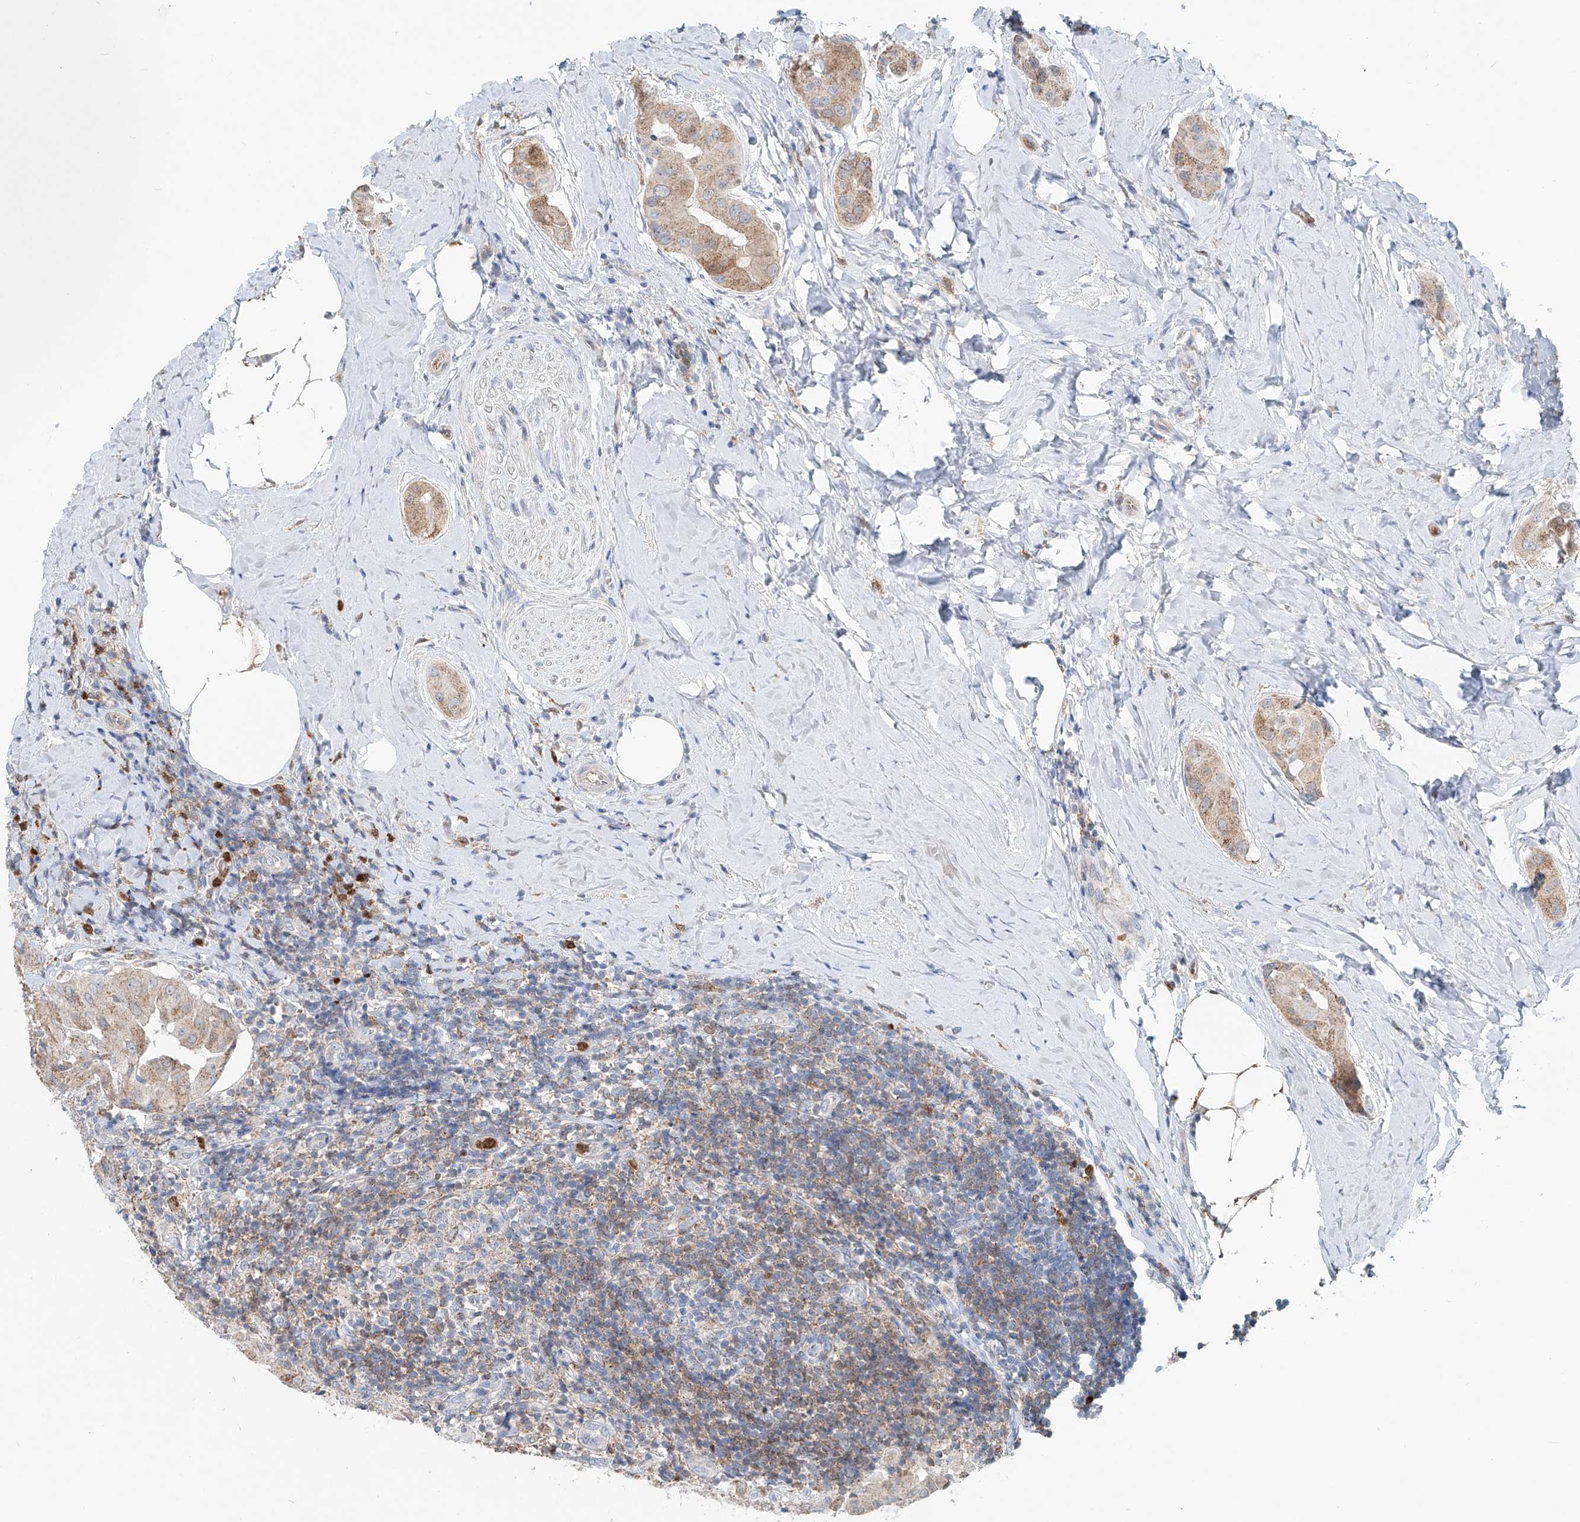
{"staining": {"intensity": "moderate", "quantity": ">75%", "location": "cytoplasmic/membranous"}, "tissue": "thyroid cancer", "cell_type": "Tumor cells", "image_type": "cancer", "snomed": [{"axis": "morphology", "description": "Papillary adenocarcinoma, NOS"}, {"axis": "topography", "description": "Thyroid gland"}], "caption": "Thyroid papillary adenocarcinoma tissue demonstrates moderate cytoplasmic/membranous positivity in approximately >75% of tumor cells", "gene": "PTPRA", "patient": {"sex": "male", "age": 33}}